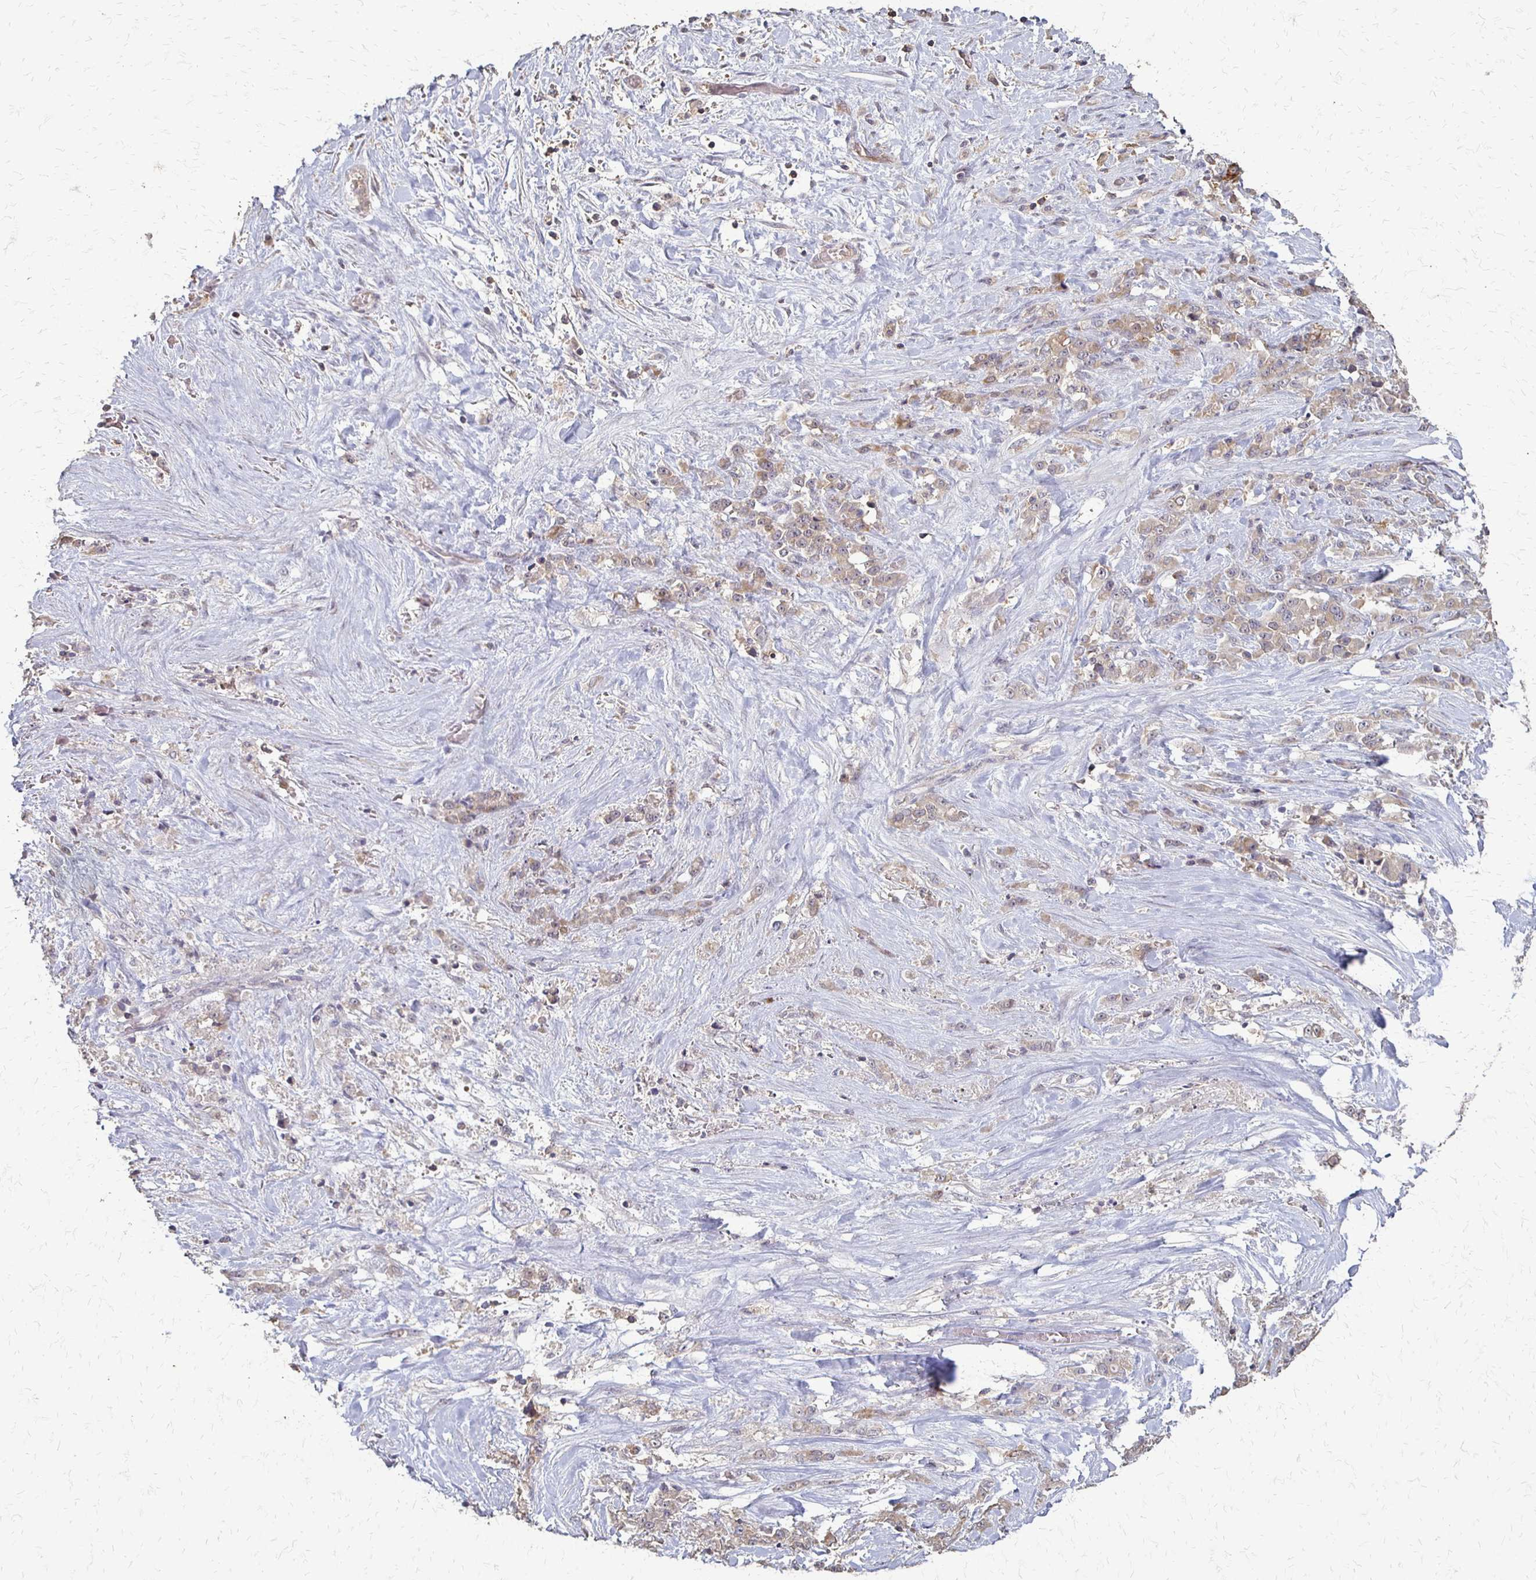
{"staining": {"intensity": "weak", "quantity": "25%-75%", "location": "cytoplasmic/membranous"}, "tissue": "stomach cancer", "cell_type": "Tumor cells", "image_type": "cancer", "snomed": [{"axis": "morphology", "description": "Adenocarcinoma, NOS"}, {"axis": "topography", "description": "Stomach"}], "caption": "The photomicrograph displays immunohistochemical staining of stomach cancer (adenocarcinoma). There is weak cytoplasmic/membranous positivity is present in about 25%-75% of tumor cells.", "gene": "SLC9A9", "patient": {"sex": "female", "age": 76}}